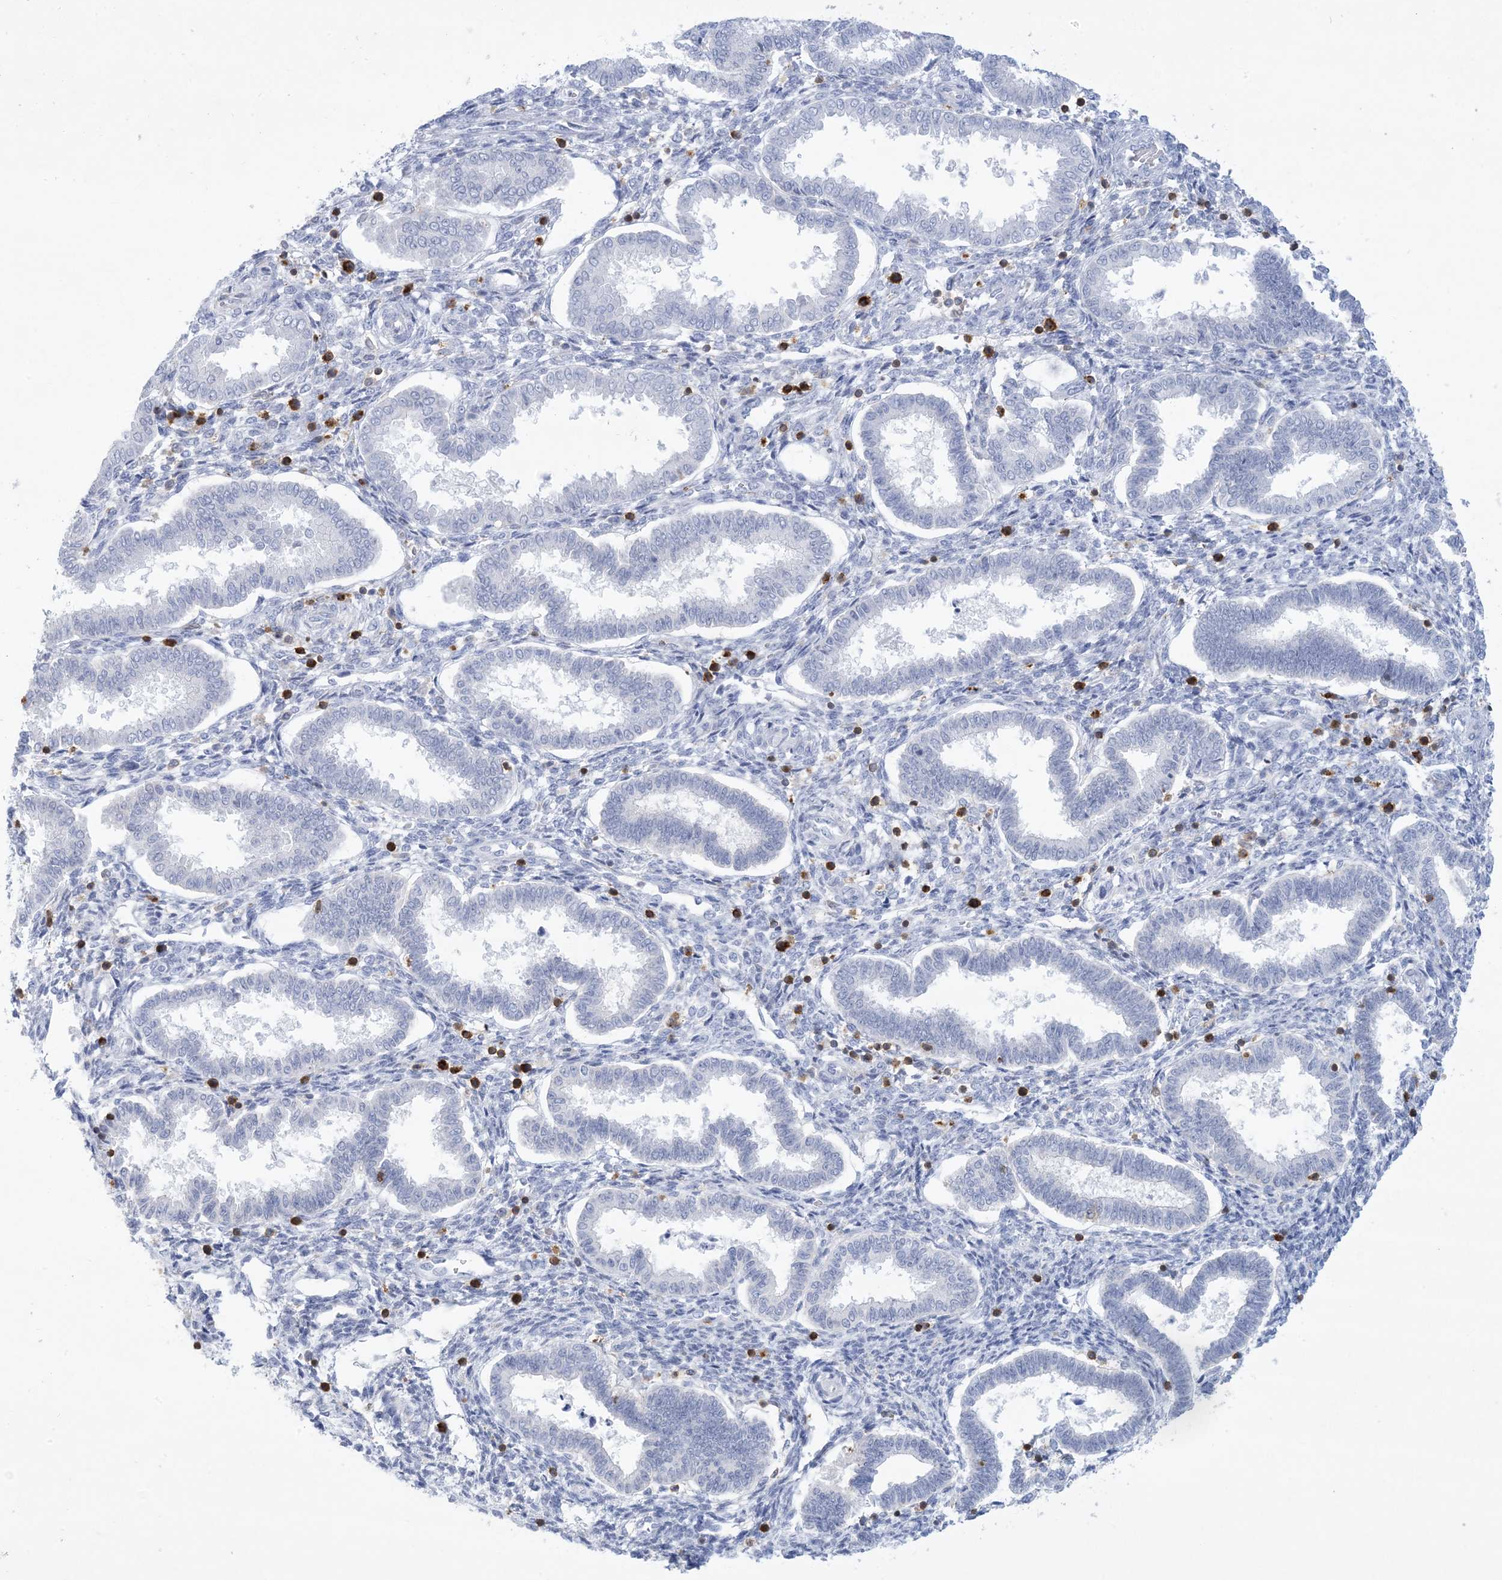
{"staining": {"intensity": "negative", "quantity": "none", "location": "none"}, "tissue": "endometrium", "cell_type": "Cells in endometrial stroma", "image_type": "normal", "snomed": [{"axis": "morphology", "description": "Normal tissue, NOS"}, {"axis": "topography", "description": "Endometrium"}], "caption": "IHC photomicrograph of benign endometrium: endometrium stained with DAB (3,3'-diaminobenzidine) displays no significant protein expression in cells in endometrial stroma.", "gene": "PSD4", "patient": {"sex": "female", "age": 24}}